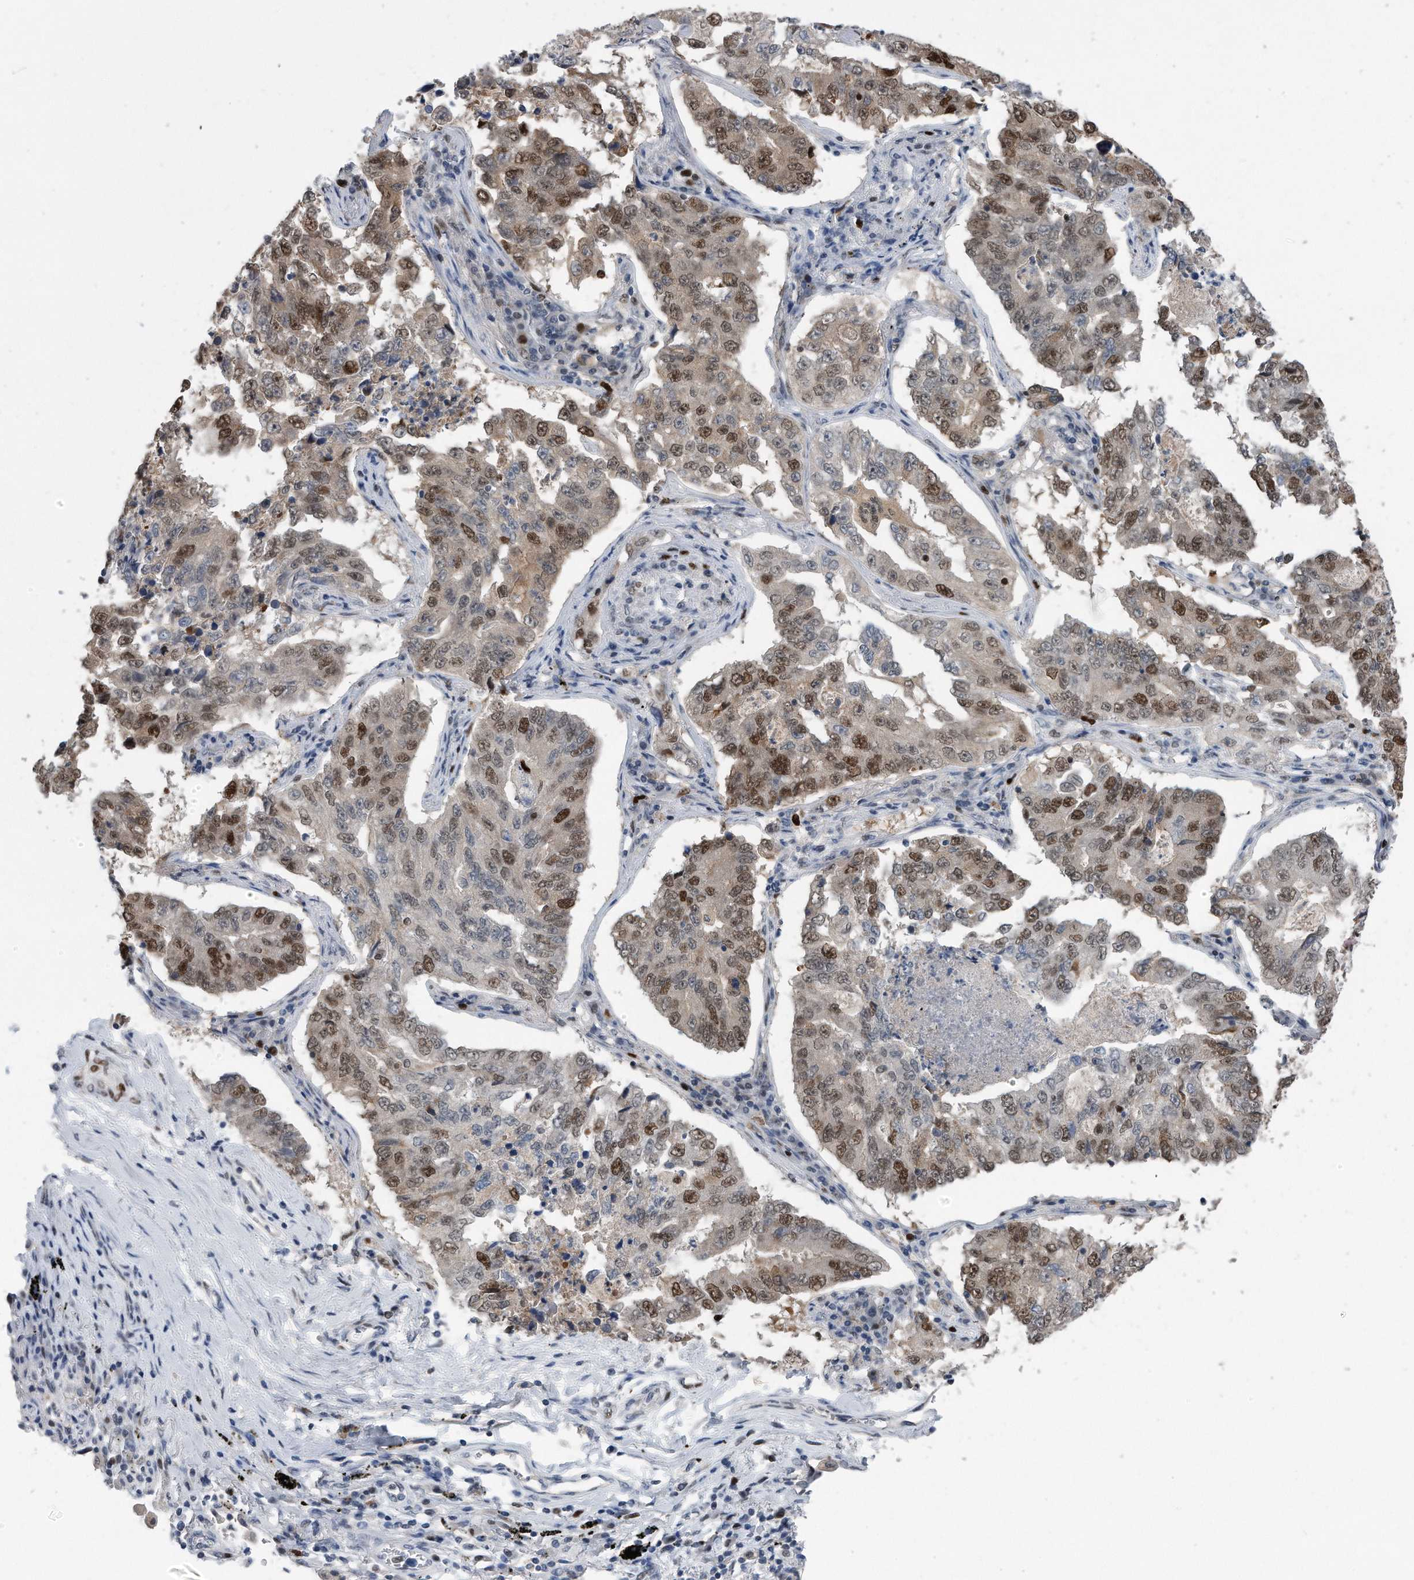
{"staining": {"intensity": "strong", "quantity": ">75%", "location": "nuclear"}, "tissue": "lung cancer", "cell_type": "Tumor cells", "image_type": "cancer", "snomed": [{"axis": "morphology", "description": "Adenocarcinoma, NOS"}, {"axis": "topography", "description": "Lung"}], "caption": "Protein staining exhibits strong nuclear positivity in approximately >75% of tumor cells in lung cancer.", "gene": "PCNA", "patient": {"sex": "female", "age": 51}}